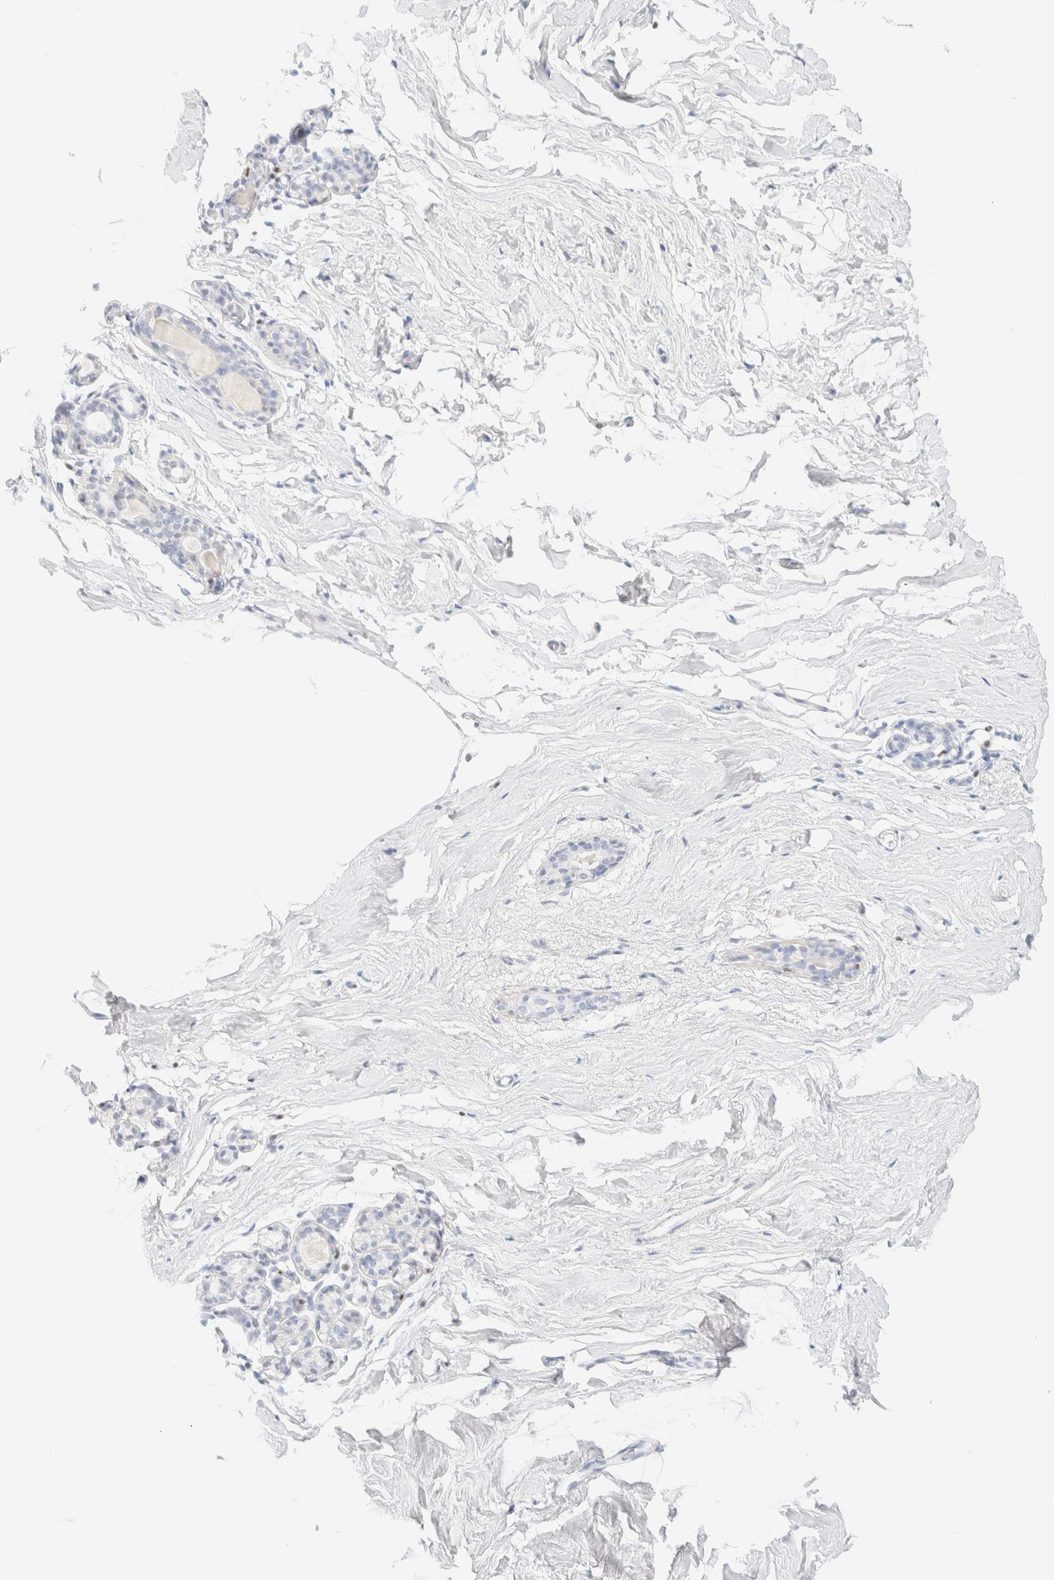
{"staining": {"intensity": "negative", "quantity": "none", "location": "none"}, "tissue": "breast", "cell_type": "Adipocytes", "image_type": "normal", "snomed": [{"axis": "morphology", "description": "Normal tissue, NOS"}, {"axis": "topography", "description": "Breast"}], "caption": "DAB immunohistochemical staining of unremarkable human breast reveals no significant expression in adipocytes. The staining was performed using DAB (3,3'-diaminobenzidine) to visualize the protein expression in brown, while the nuclei were stained in blue with hematoxylin (Magnification: 20x).", "gene": "IKZF3", "patient": {"sex": "female", "age": 62}}